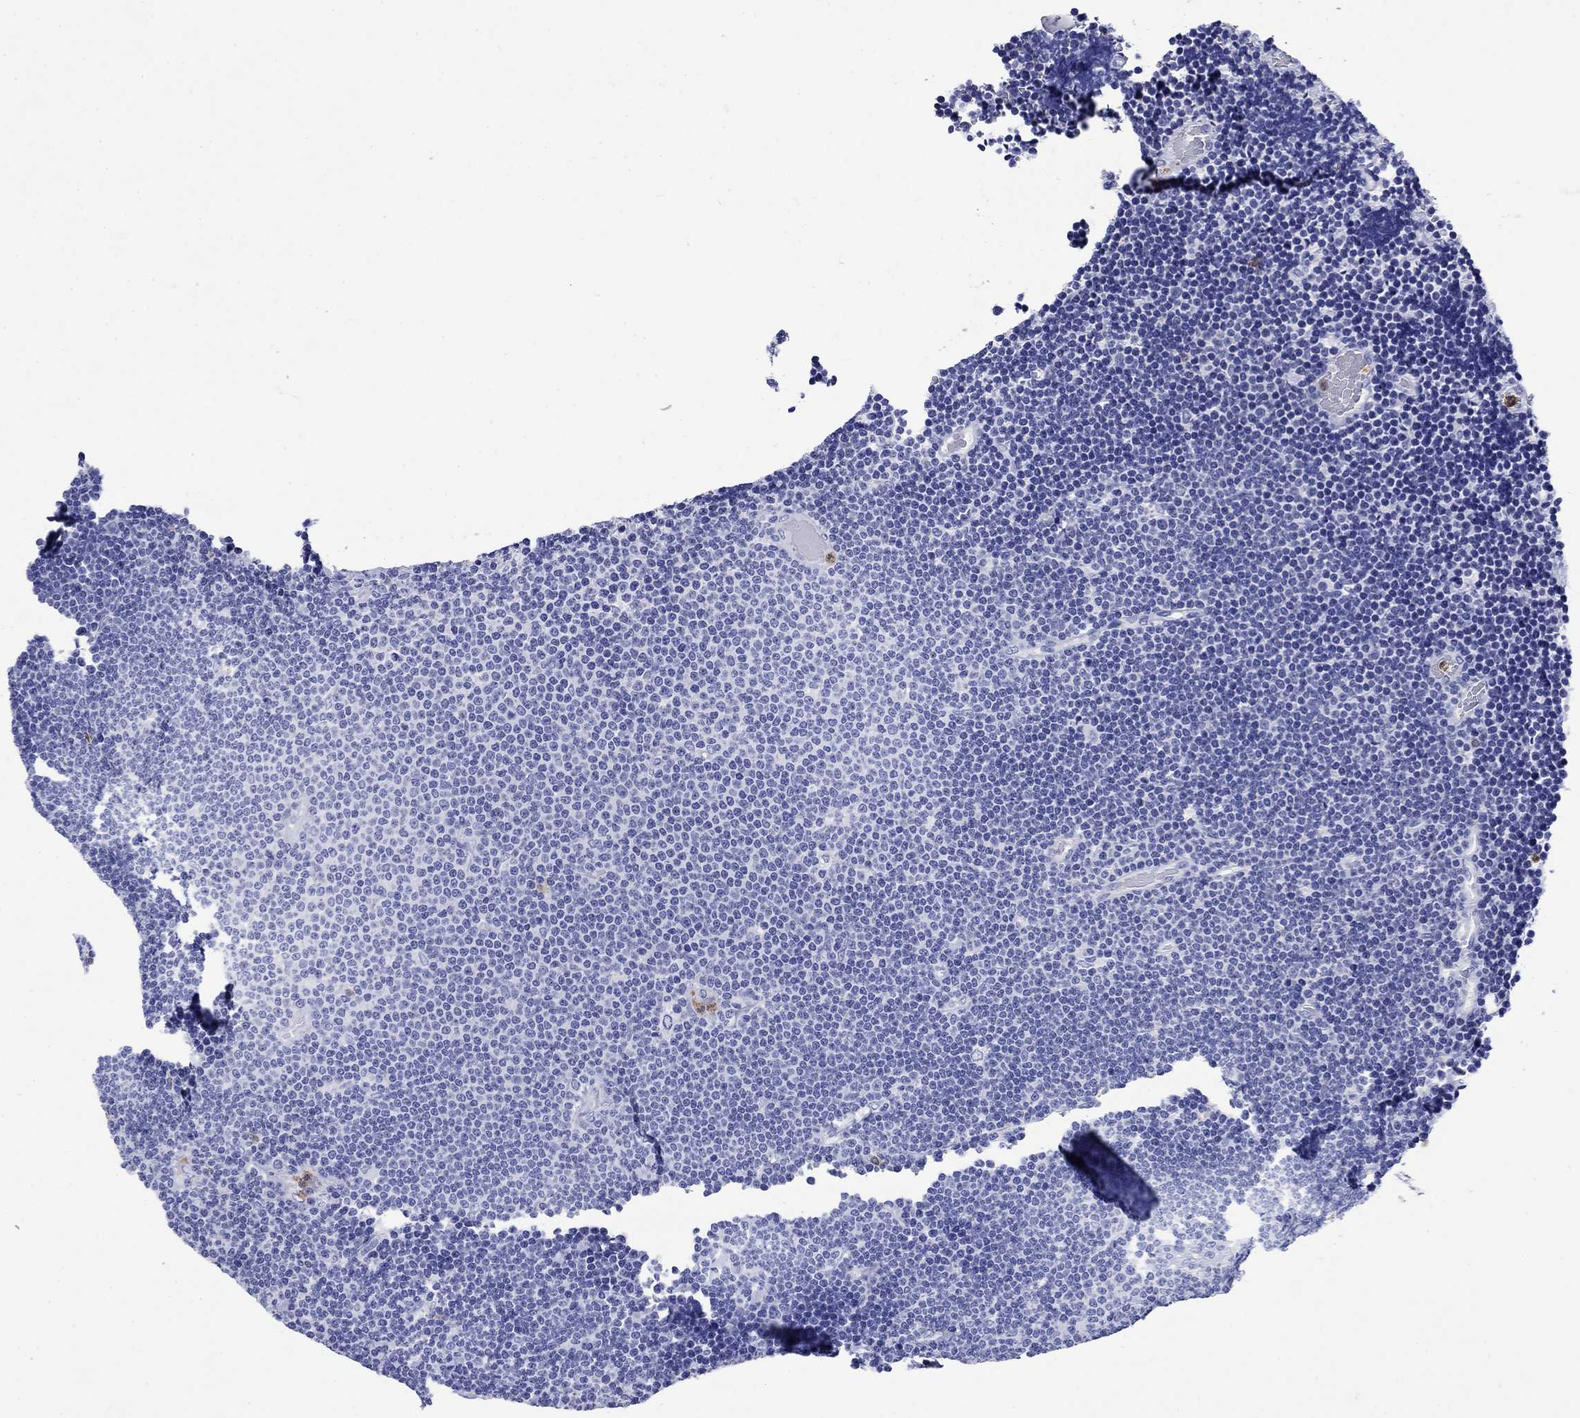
{"staining": {"intensity": "negative", "quantity": "none", "location": "none"}, "tissue": "lymphoma", "cell_type": "Tumor cells", "image_type": "cancer", "snomed": [{"axis": "morphology", "description": "Malignant lymphoma, non-Hodgkin's type, Low grade"}, {"axis": "topography", "description": "Brain"}], "caption": "There is no significant positivity in tumor cells of lymphoma.", "gene": "TFR2", "patient": {"sex": "female", "age": 66}}